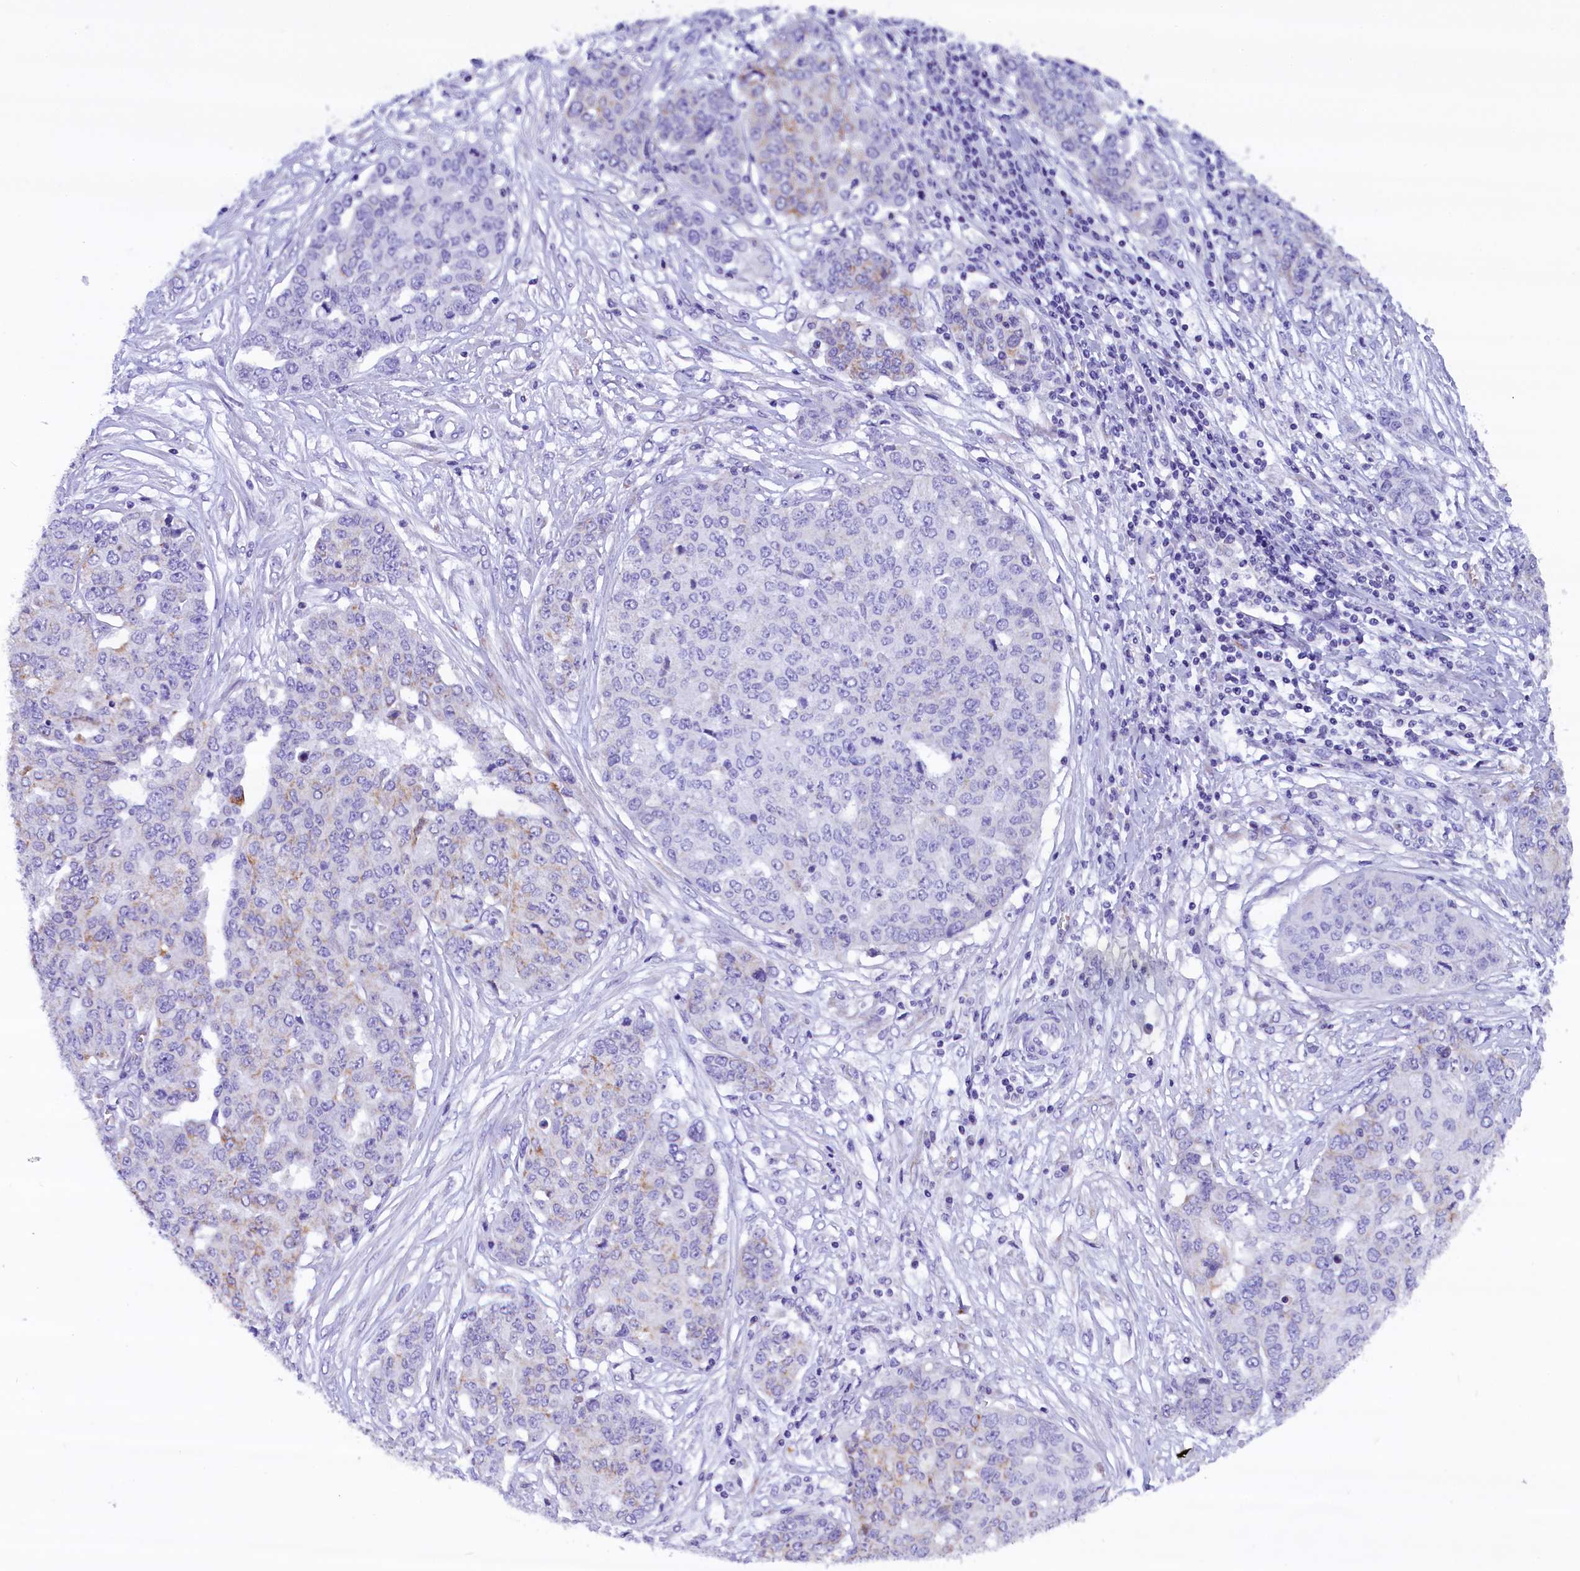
{"staining": {"intensity": "negative", "quantity": "none", "location": "none"}, "tissue": "ovarian cancer", "cell_type": "Tumor cells", "image_type": "cancer", "snomed": [{"axis": "morphology", "description": "Cystadenocarcinoma, serous, NOS"}, {"axis": "topography", "description": "Soft tissue"}, {"axis": "topography", "description": "Ovary"}], "caption": "Ovarian cancer (serous cystadenocarcinoma) stained for a protein using immunohistochemistry (IHC) exhibits no positivity tumor cells.", "gene": "ABAT", "patient": {"sex": "female", "age": 57}}